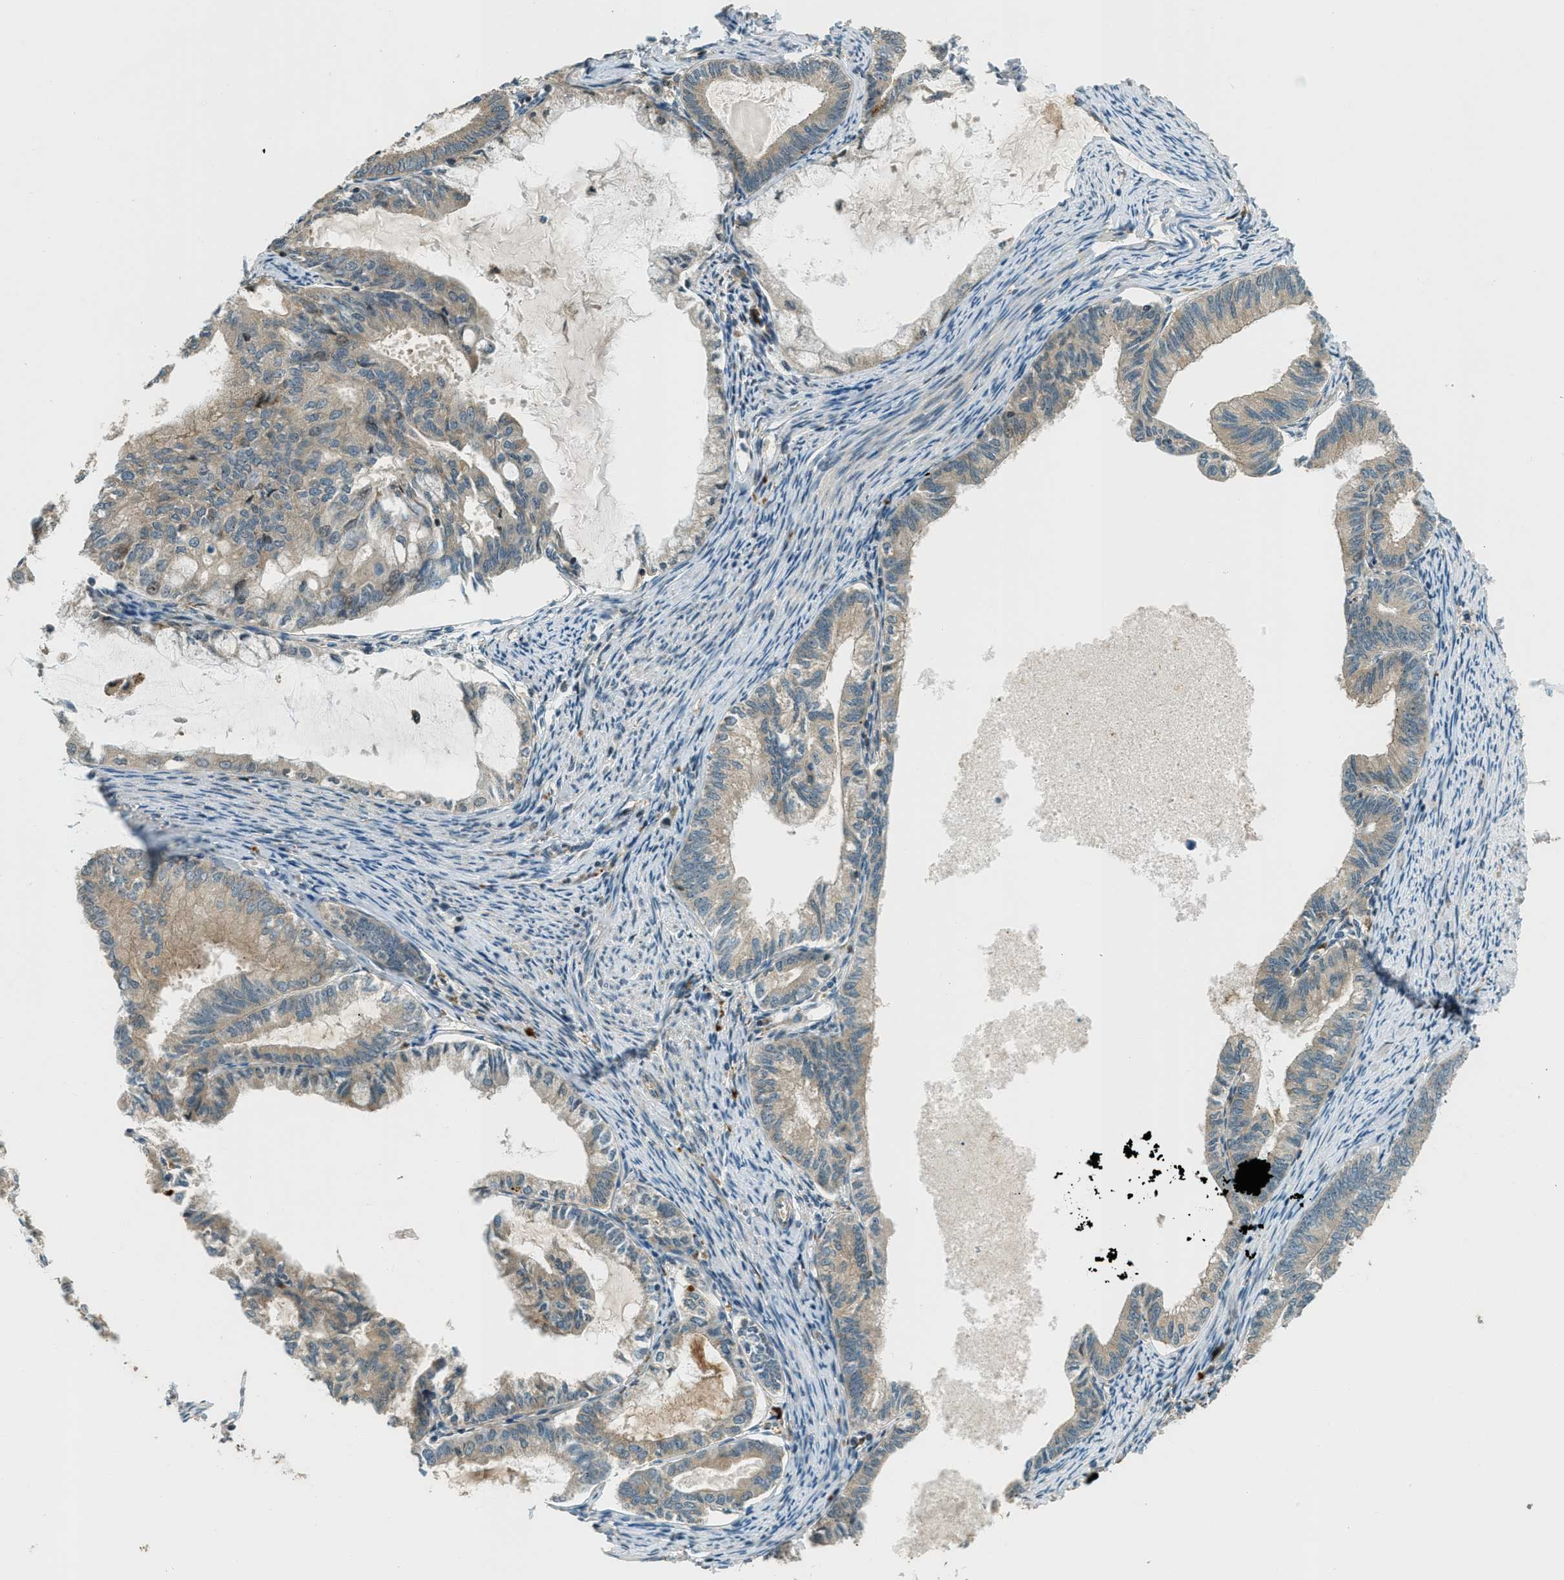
{"staining": {"intensity": "weak", "quantity": ">75%", "location": "cytoplasmic/membranous"}, "tissue": "endometrial cancer", "cell_type": "Tumor cells", "image_type": "cancer", "snomed": [{"axis": "morphology", "description": "Adenocarcinoma, NOS"}, {"axis": "topography", "description": "Endometrium"}], "caption": "Tumor cells reveal weak cytoplasmic/membranous positivity in approximately >75% of cells in adenocarcinoma (endometrial). The staining is performed using DAB brown chromogen to label protein expression. The nuclei are counter-stained blue using hematoxylin.", "gene": "PTPN23", "patient": {"sex": "female", "age": 86}}